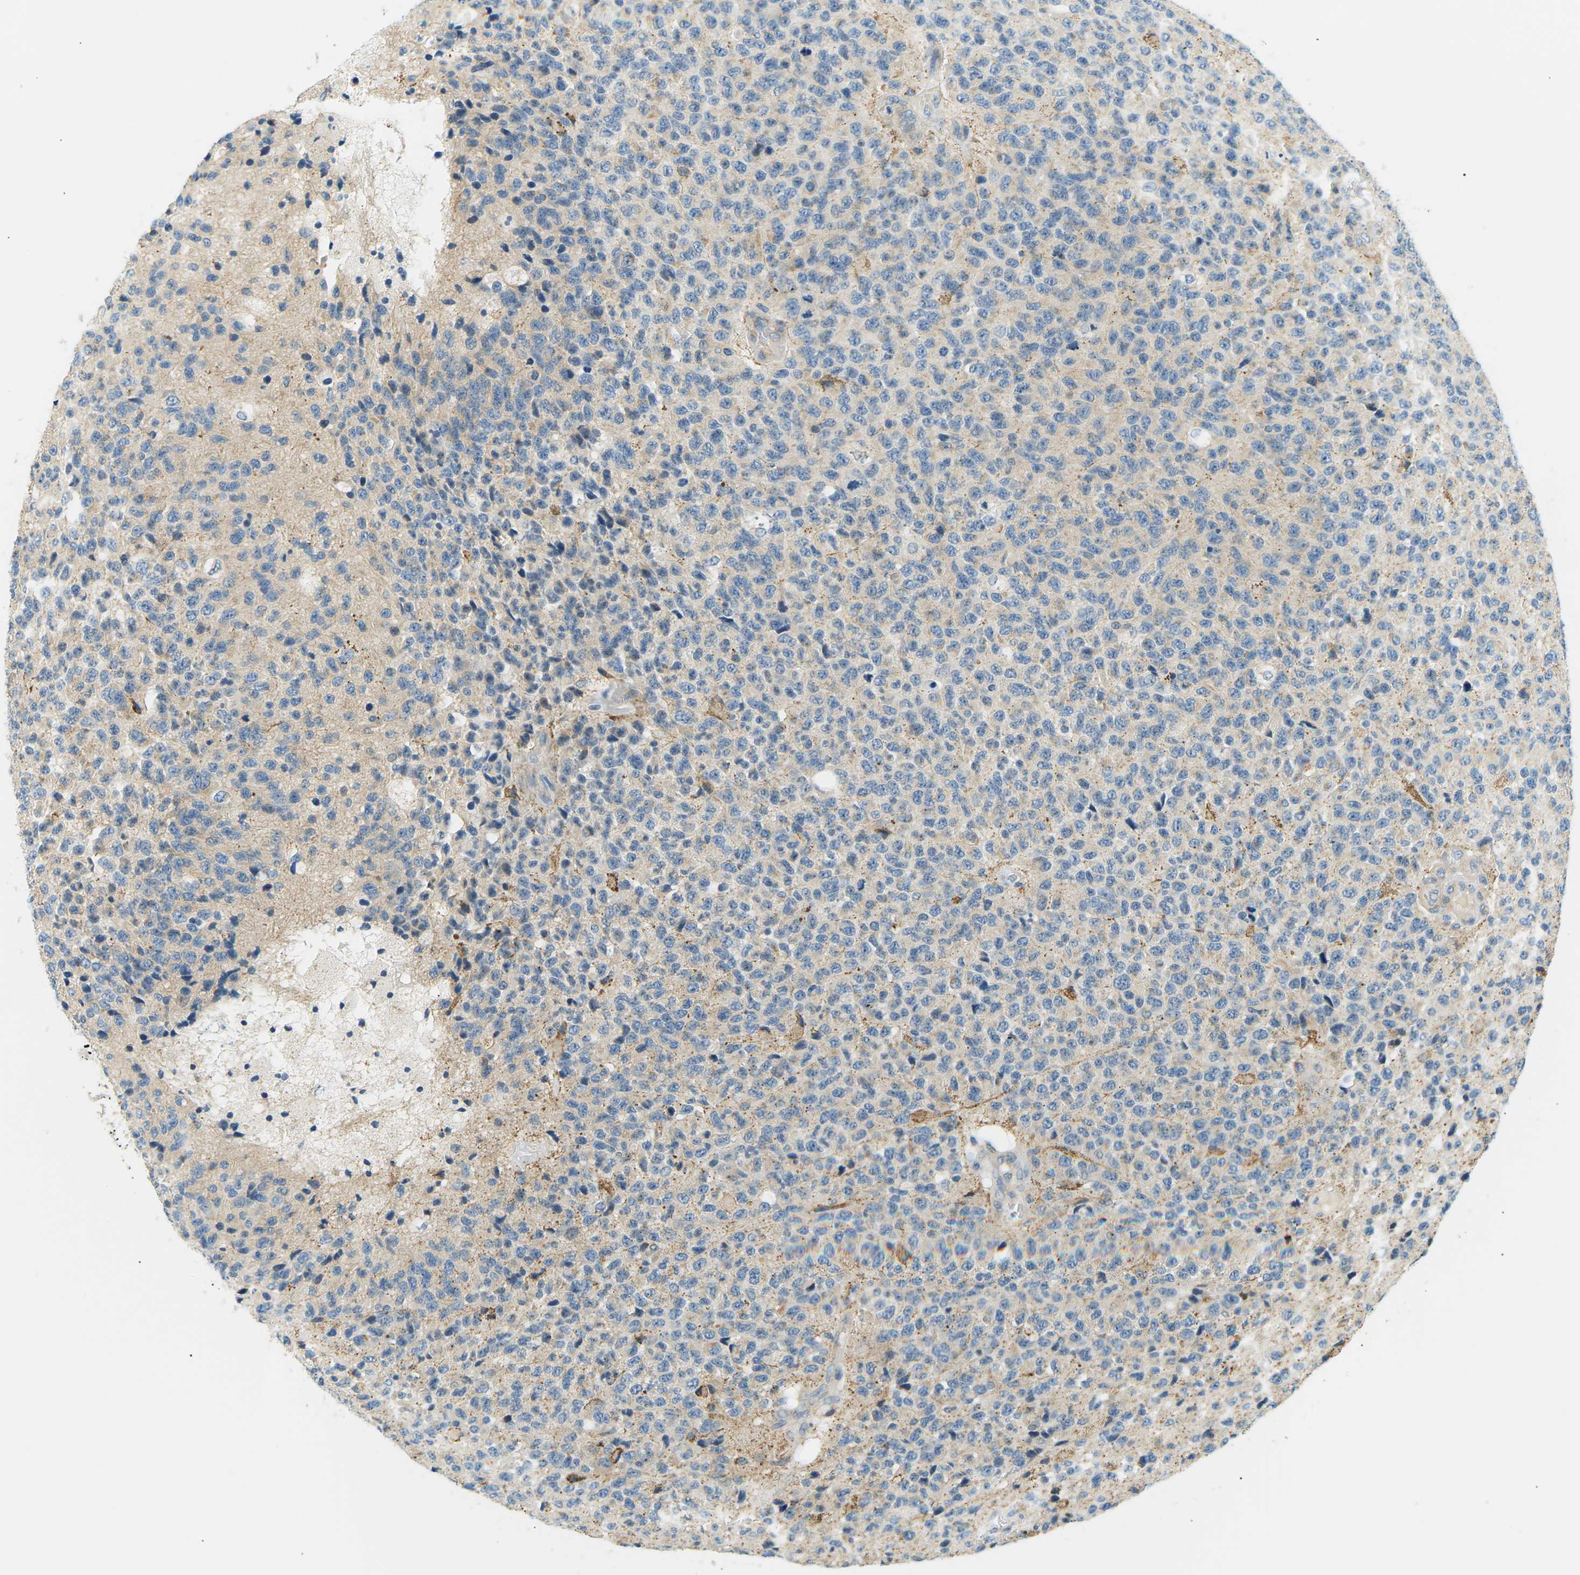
{"staining": {"intensity": "negative", "quantity": "none", "location": "none"}, "tissue": "glioma", "cell_type": "Tumor cells", "image_type": "cancer", "snomed": [{"axis": "morphology", "description": "Glioma, malignant, High grade"}, {"axis": "topography", "description": "pancreas cauda"}], "caption": "Protein analysis of glioma demonstrates no significant staining in tumor cells.", "gene": "TBC1D8", "patient": {"sex": "male", "age": 60}}